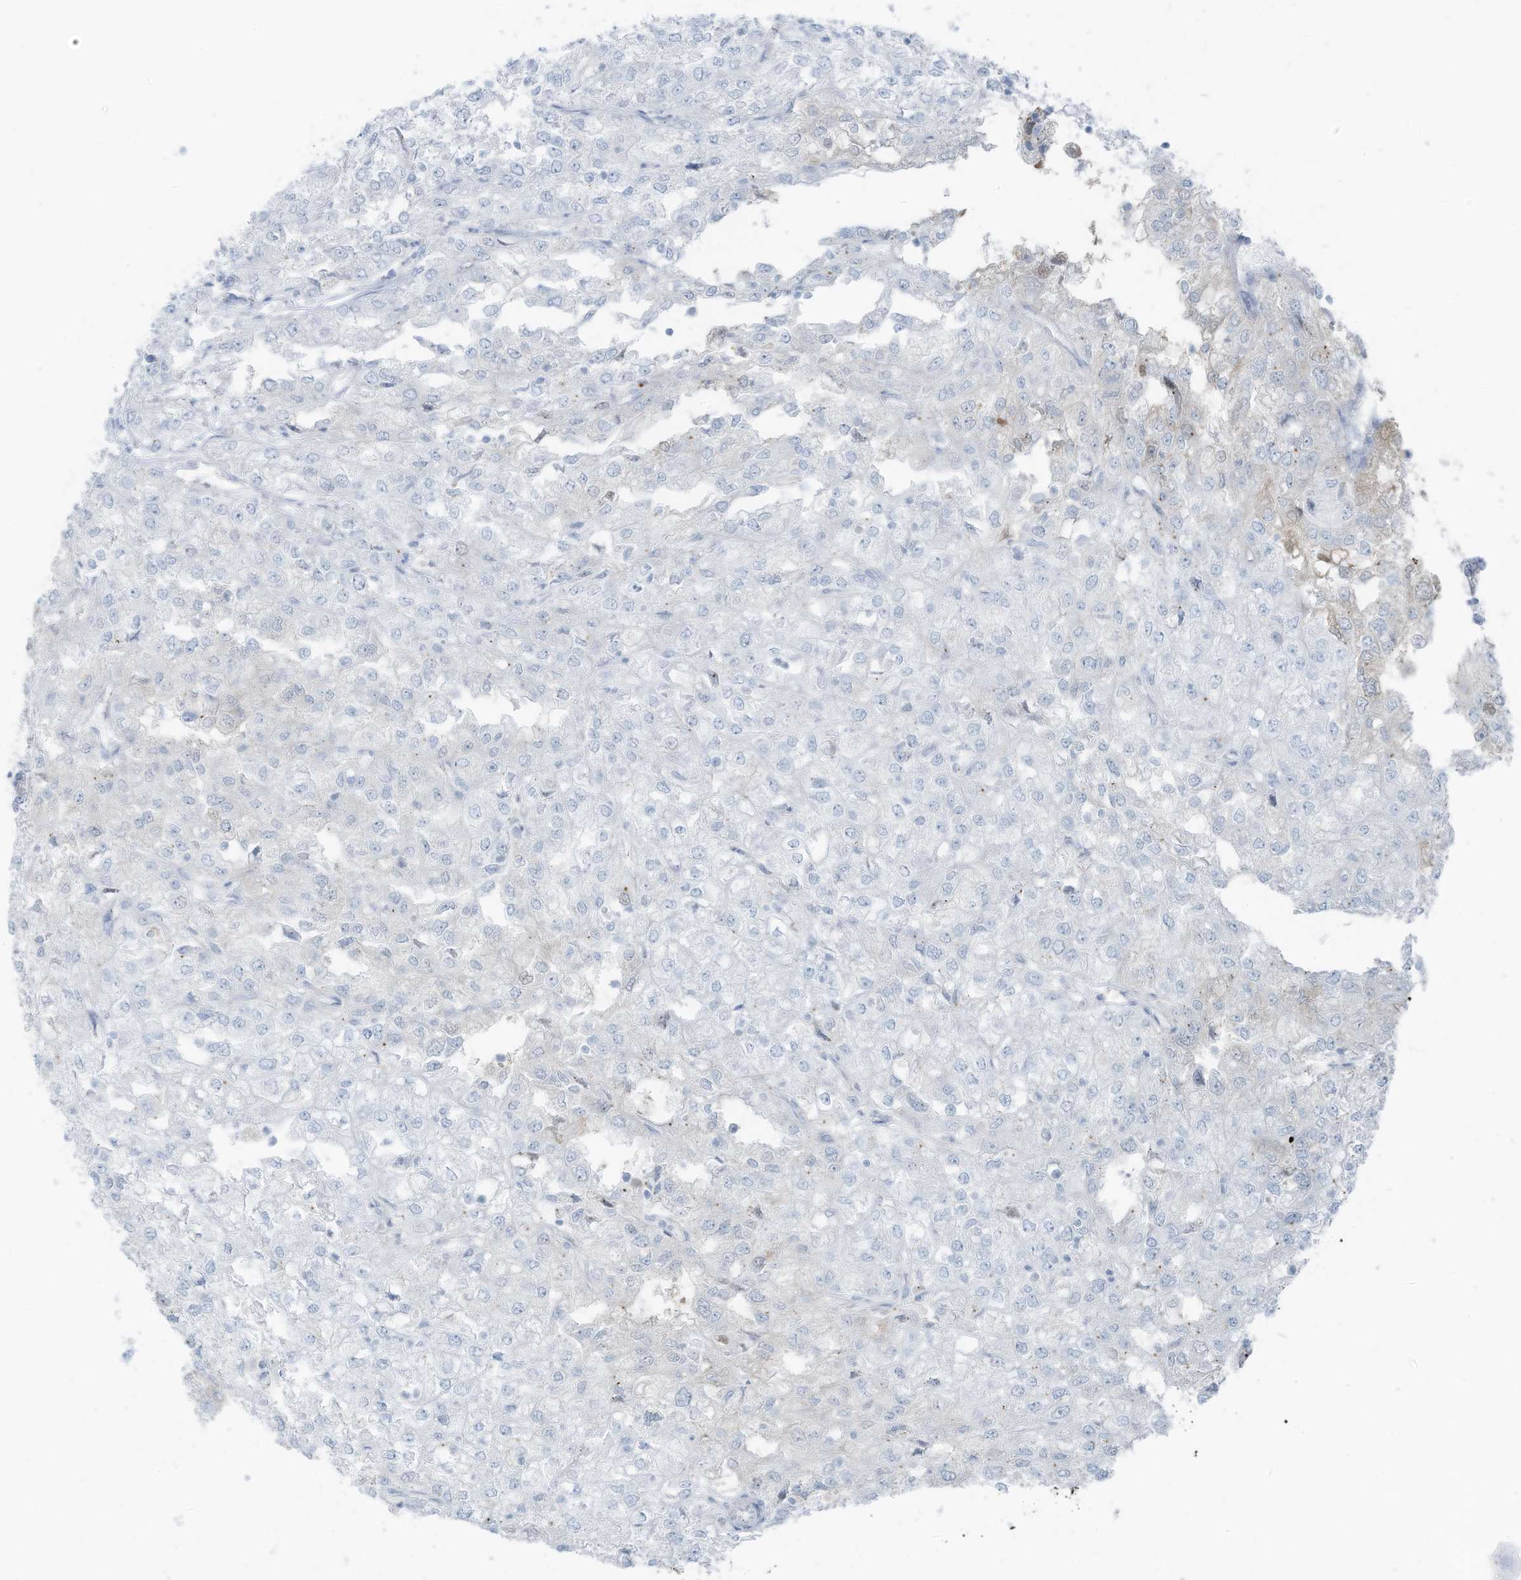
{"staining": {"intensity": "negative", "quantity": "none", "location": "none"}, "tissue": "renal cancer", "cell_type": "Tumor cells", "image_type": "cancer", "snomed": [{"axis": "morphology", "description": "Adenocarcinoma, NOS"}, {"axis": "topography", "description": "Kidney"}], "caption": "The micrograph displays no staining of tumor cells in renal adenocarcinoma.", "gene": "SLC25A43", "patient": {"sex": "female", "age": 54}}